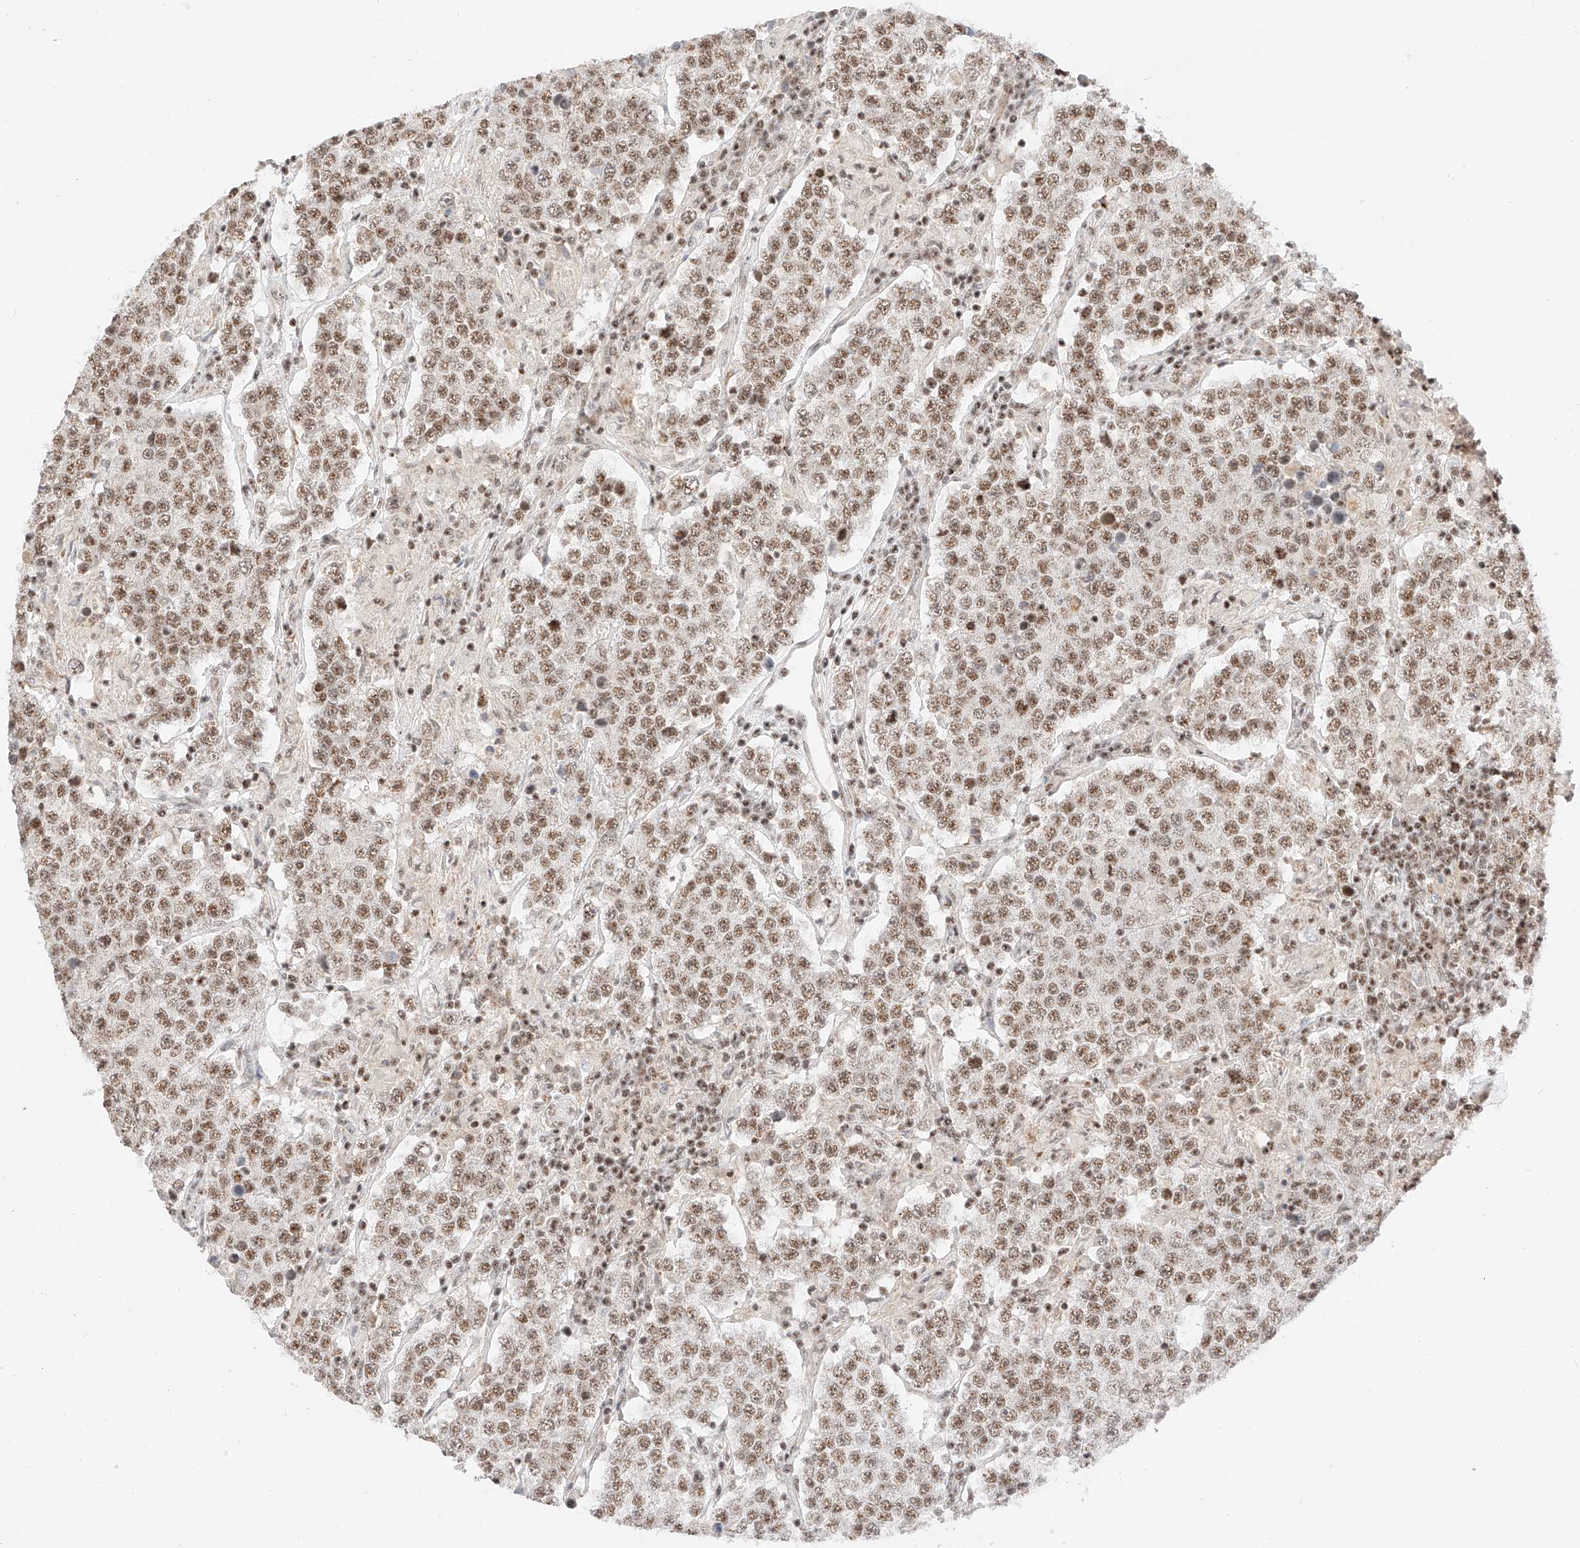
{"staining": {"intensity": "moderate", "quantity": ">75%", "location": "nuclear"}, "tissue": "testis cancer", "cell_type": "Tumor cells", "image_type": "cancer", "snomed": [{"axis": "morphology", "description": "Normal tissue, NOS"}, {"axis": "morphology", "description": "Urothelial carcinoma, High grade"}, {"axis": "morphology", "description": "Seminoma, NOS"}, {"axis": "morphology", "description": "Carcinoma, Embryonal, NOS"}, {"axis": "topography", "description": "Urinary bladder"}, {"axis": "topography", "description": "Testis"}], "caption": "Moderate nuclear protein expression is present in approximately >75% of tumor cells in urothelial carcinoma (high-grade) (testis).", "gene": "NRF1", "patient": {"sex": "male", "age": 41}}